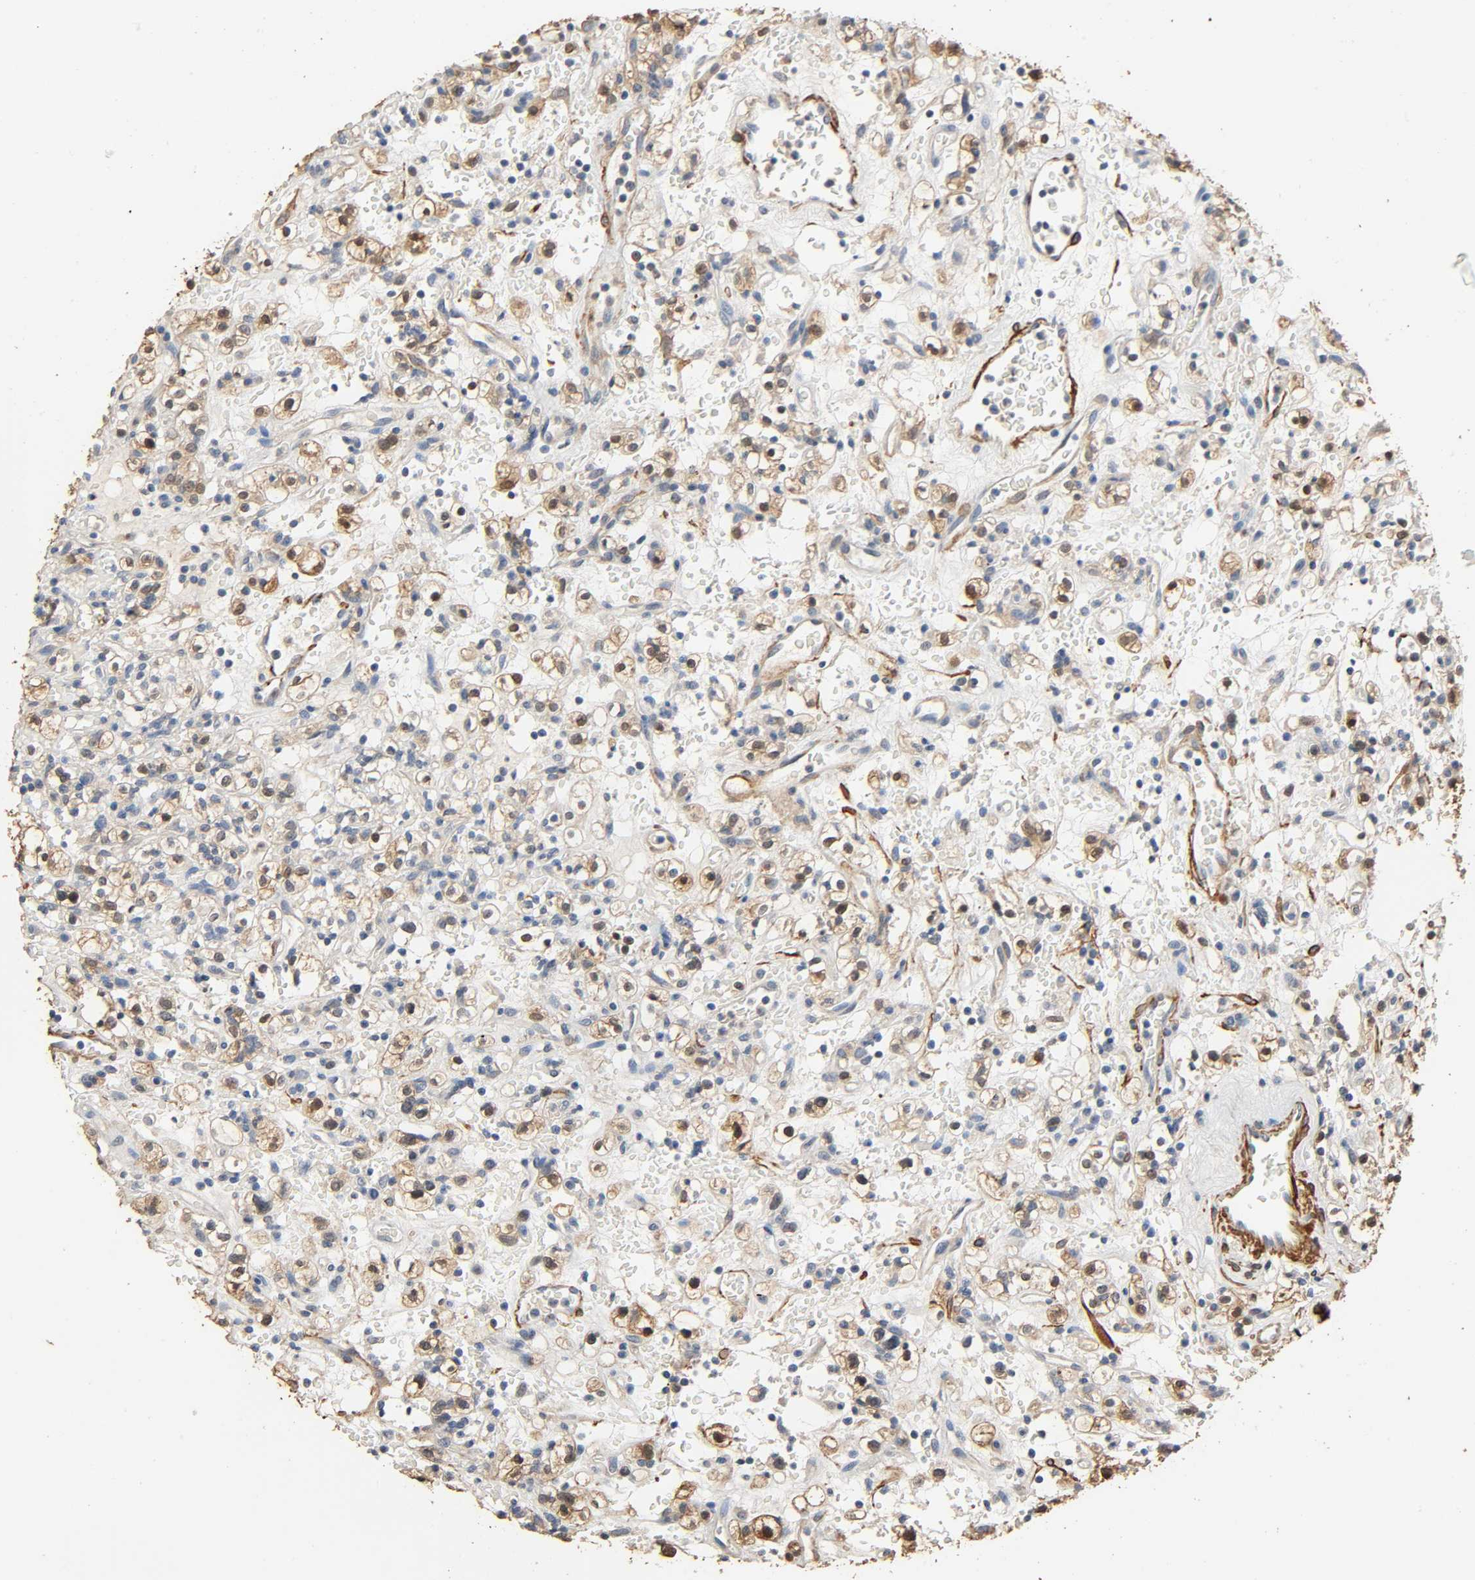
{"staining": {"intensity": "moderate", "quantity": ">75%", "location": "cytoplasmic/membranous,nuclear"}, "tissue": "renal cancer", "cell_type": "Tumor cells", "image_type": "cancer", "snomed": [{"axis": "morphology", "description": "Normal tissue, NOS"}, {"axis": "morphology", "description": "Adenocarcinoma, NOS"}, {"axis": "topography", "description": "Kidney"}], "caption": "A brown stain labels moderate cytoplasmic/membranous and nuclear staining of a protein in adenocarcinoma (renal) tumor cells. (Brightfield microscopy of DAB IHC at high magnification).", "gene": "GSTA3", "patient": {"sex": "female", "age": 72}}